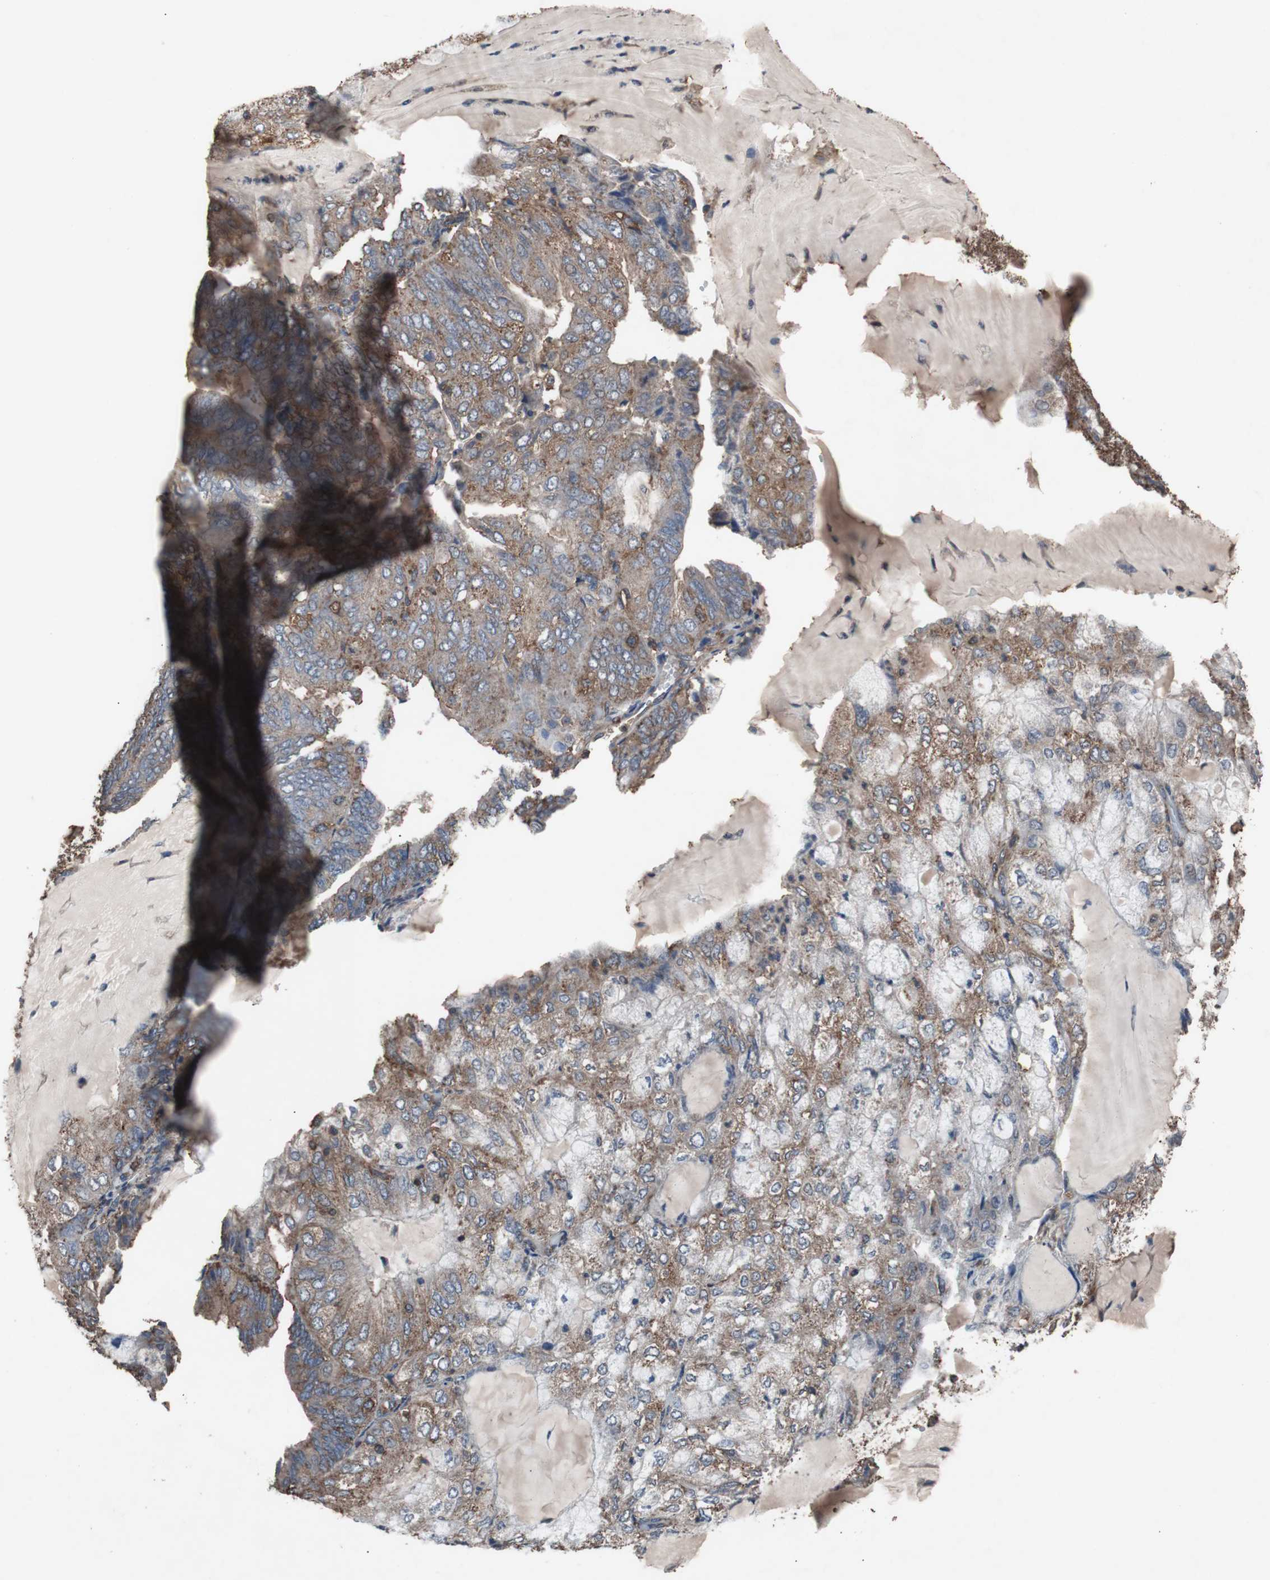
{"staining": {"intensity": "moderate", "quantity": ">75%", "location": "cytoplasmic/membranous"}, "tissue": "endometrial cancer", "cell_type": "Tumor cells", "image_type": "cancer", "snomed": [{"axis": "morphology", "description": "Adenocarcinoma, NOS"}, {"axis": "topography", "description": "Endometrium"}], "caption": "Protein expression analysis of adenocarcinoma (endometrial) shows moderate cytoplasmic/membranous expression in approximately >75% of tumor cells.", "gene": "COL6A2", "patient": {"sex": "female", "age": 81}}